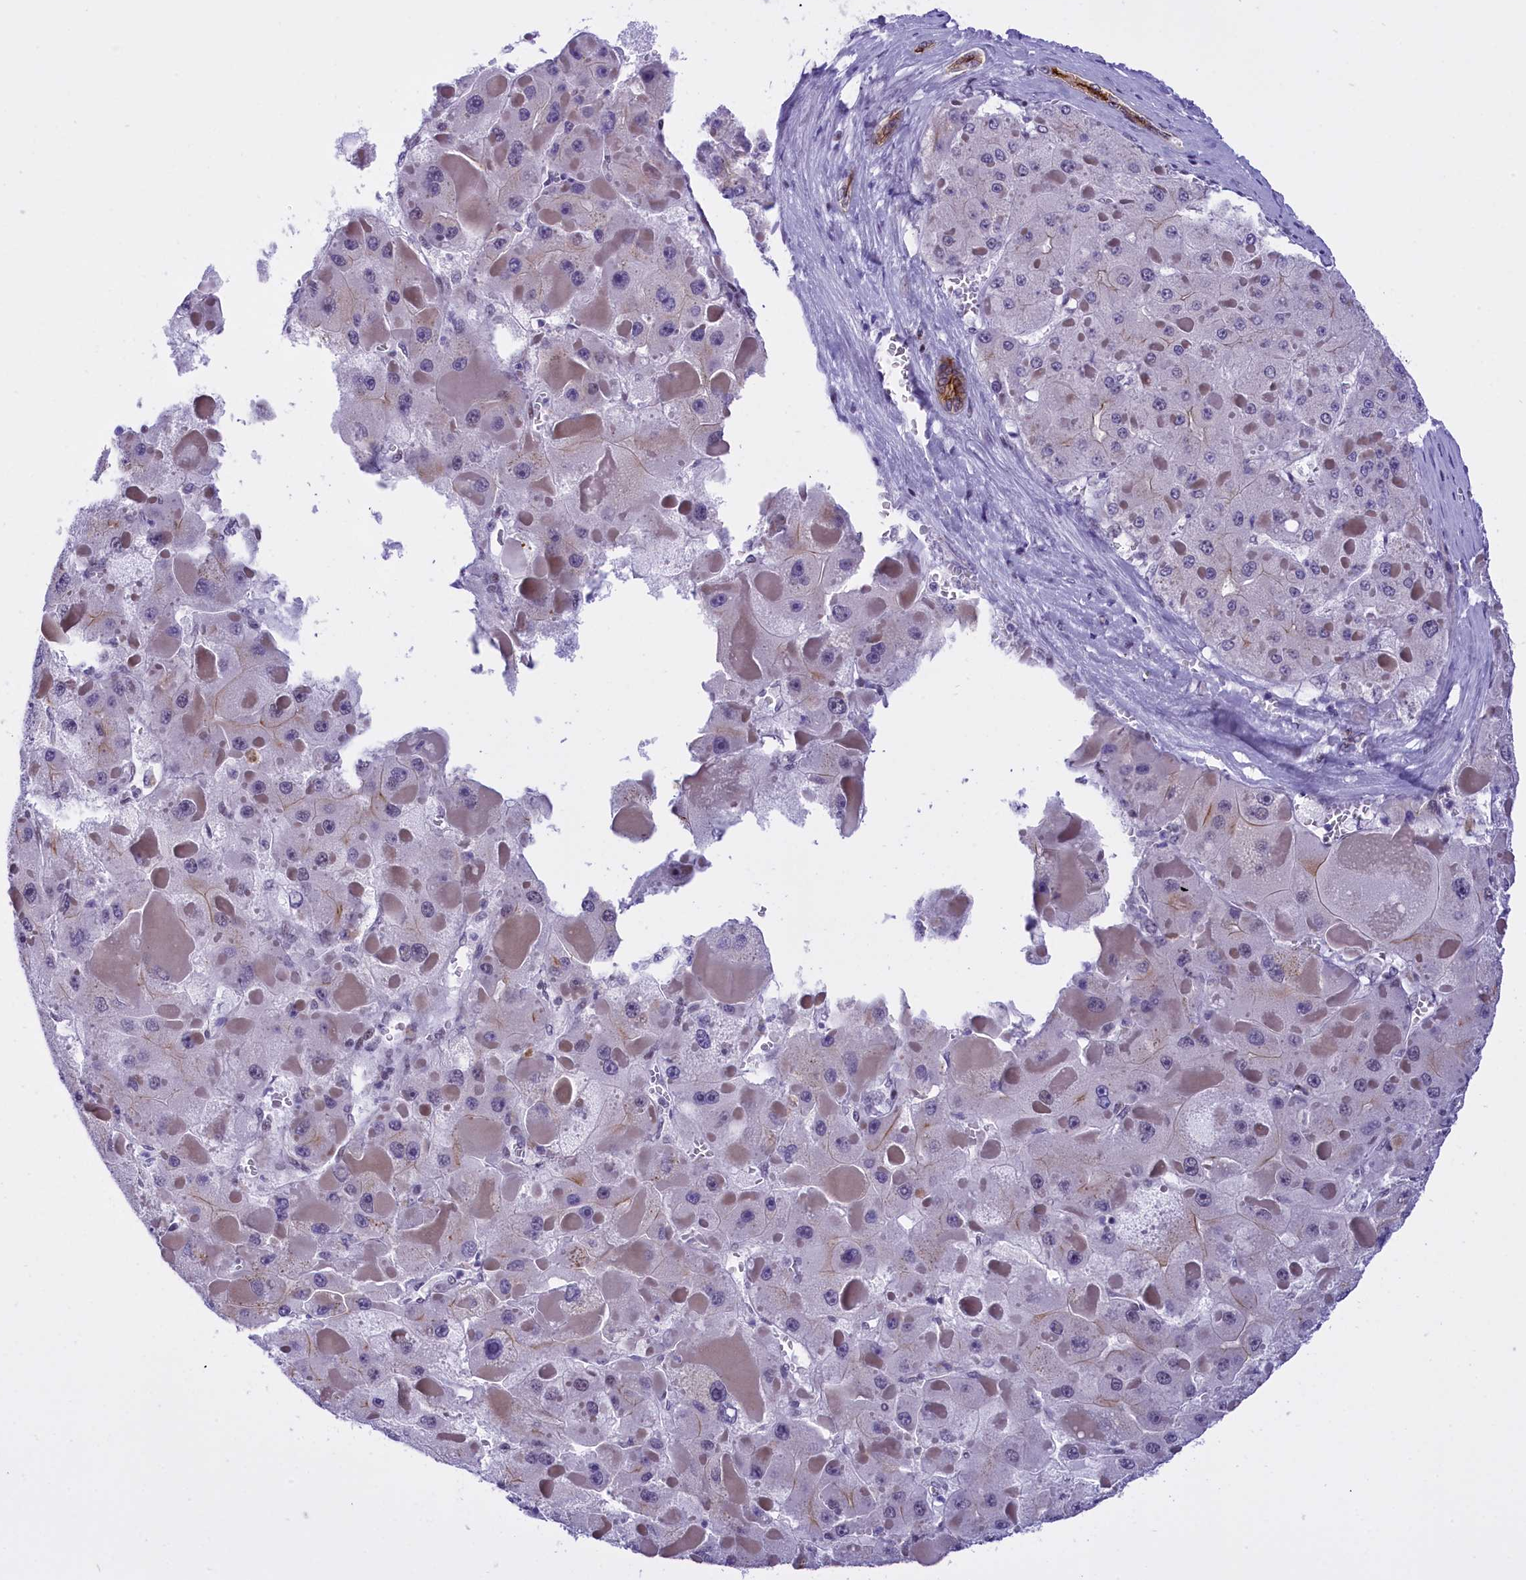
{"staining": {"intensity": "moderate", "quantity": "<25%", "location": "cytoplasmic/membranous"}, "tissue": "liver cancer", "cell_type": "Tumor cells", "image_type": "cancer", "snomed": [{"axis": "morphology", "description": "Carcinoma, Hepatocellular, NOS"}, {"axis": "topography", "description": "Liver"}], "caption": "Tumor cells display moderate cytoplasmic/membranous positivity in about <25% of cells in liver hepatocellular carcinoma.", "gene": "SPIRE2", "patient": {"sex": "female", "age": 73}}